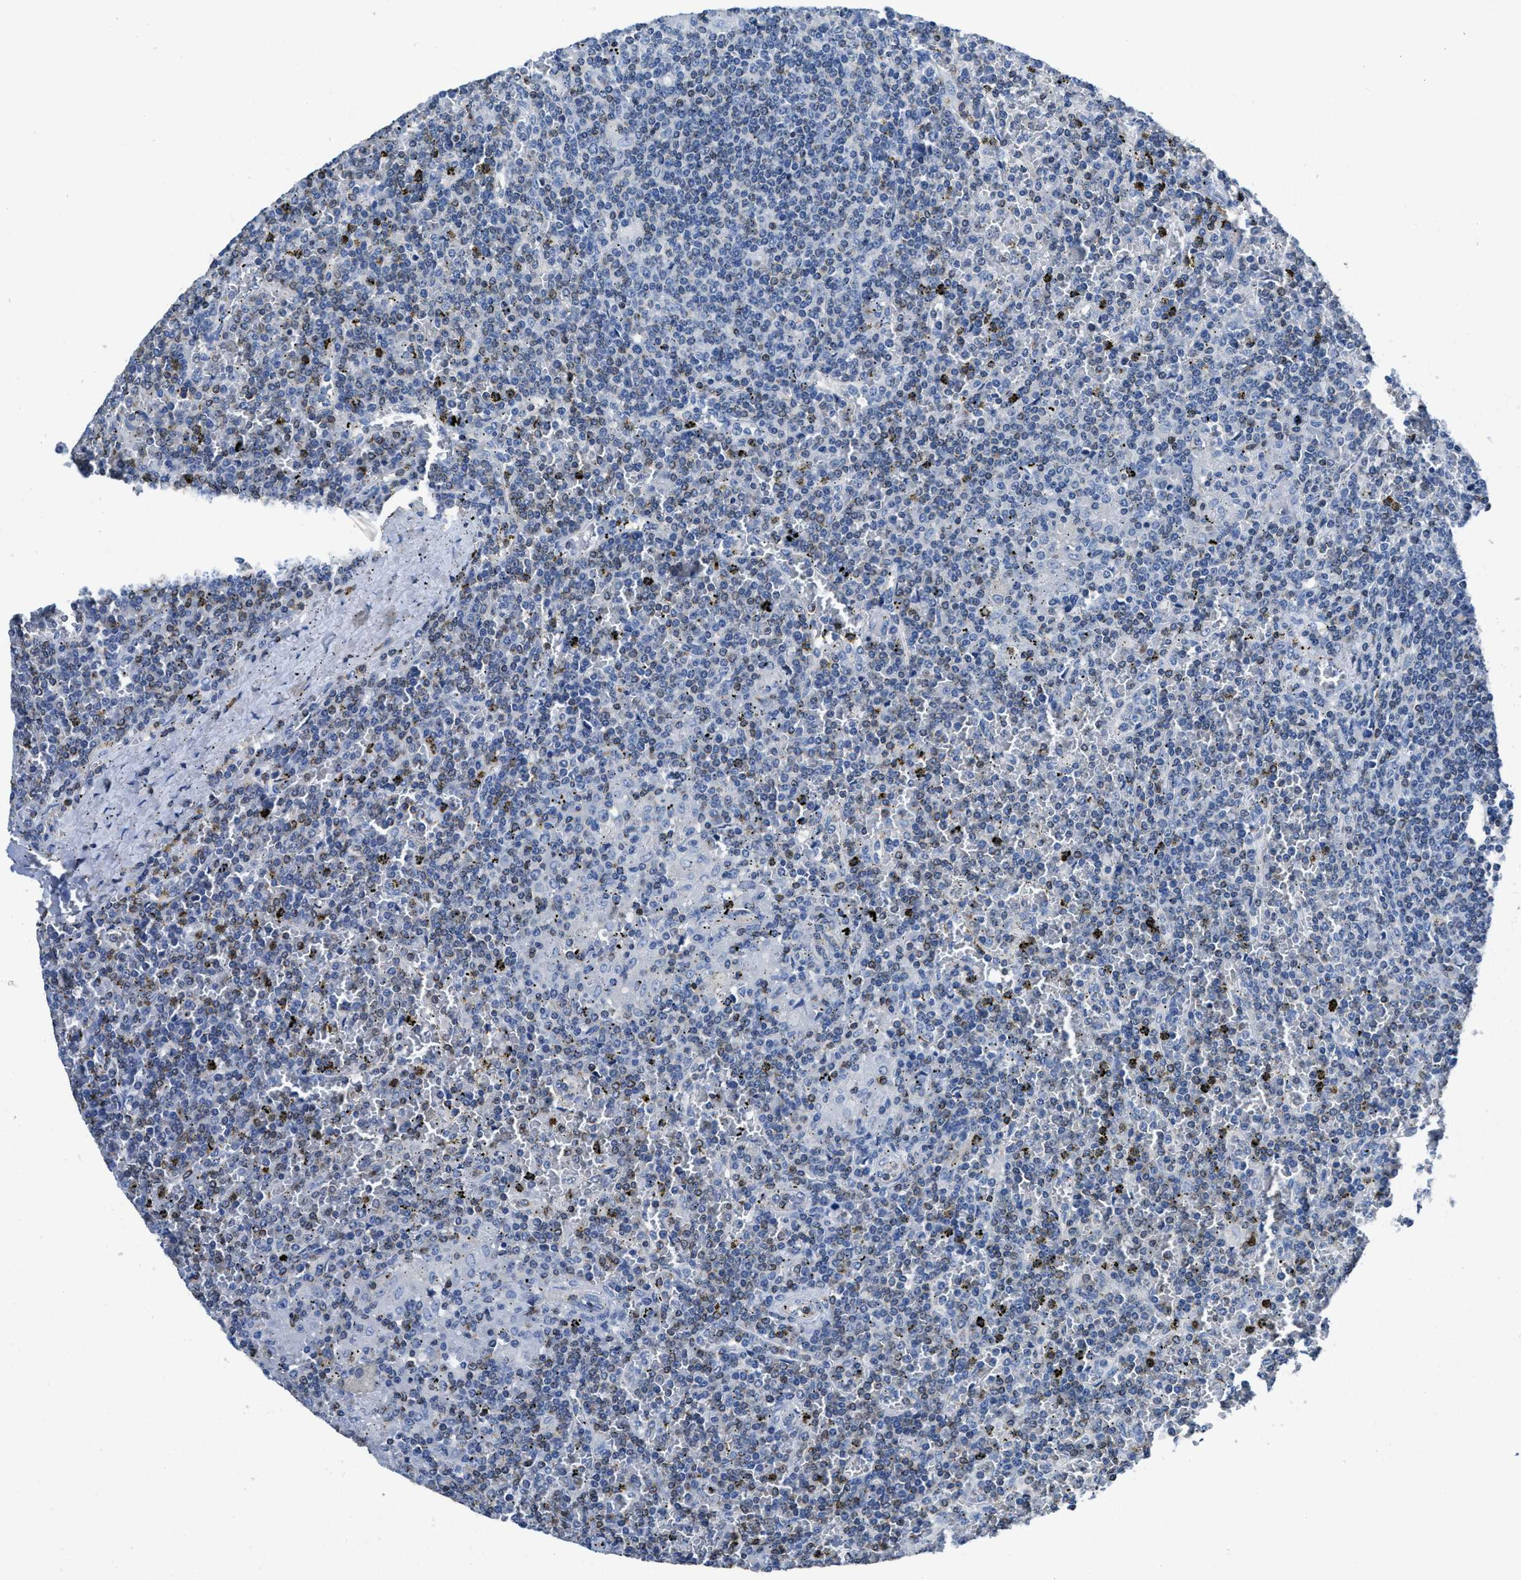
{"staining": {"intensity": "negative", "quantity": "none", "location": "none"}, "tissue": "lymphoma", "cell_type": "Tumor cells", "image_type": "cancer", "snomed": [{"axis": "morphology", "description": "Malignant lymphoma, non-Hodgkin's type, Low grade"}, {"axis": "topography", "description": "Spleen"}], "caption": "Tumor cells are negative for brown protein staining in low-grade malignant lymphoma, non-Hodgkin's type.", "gene": "ITGA3", "patient": {"sex": "female", "age": 19}}